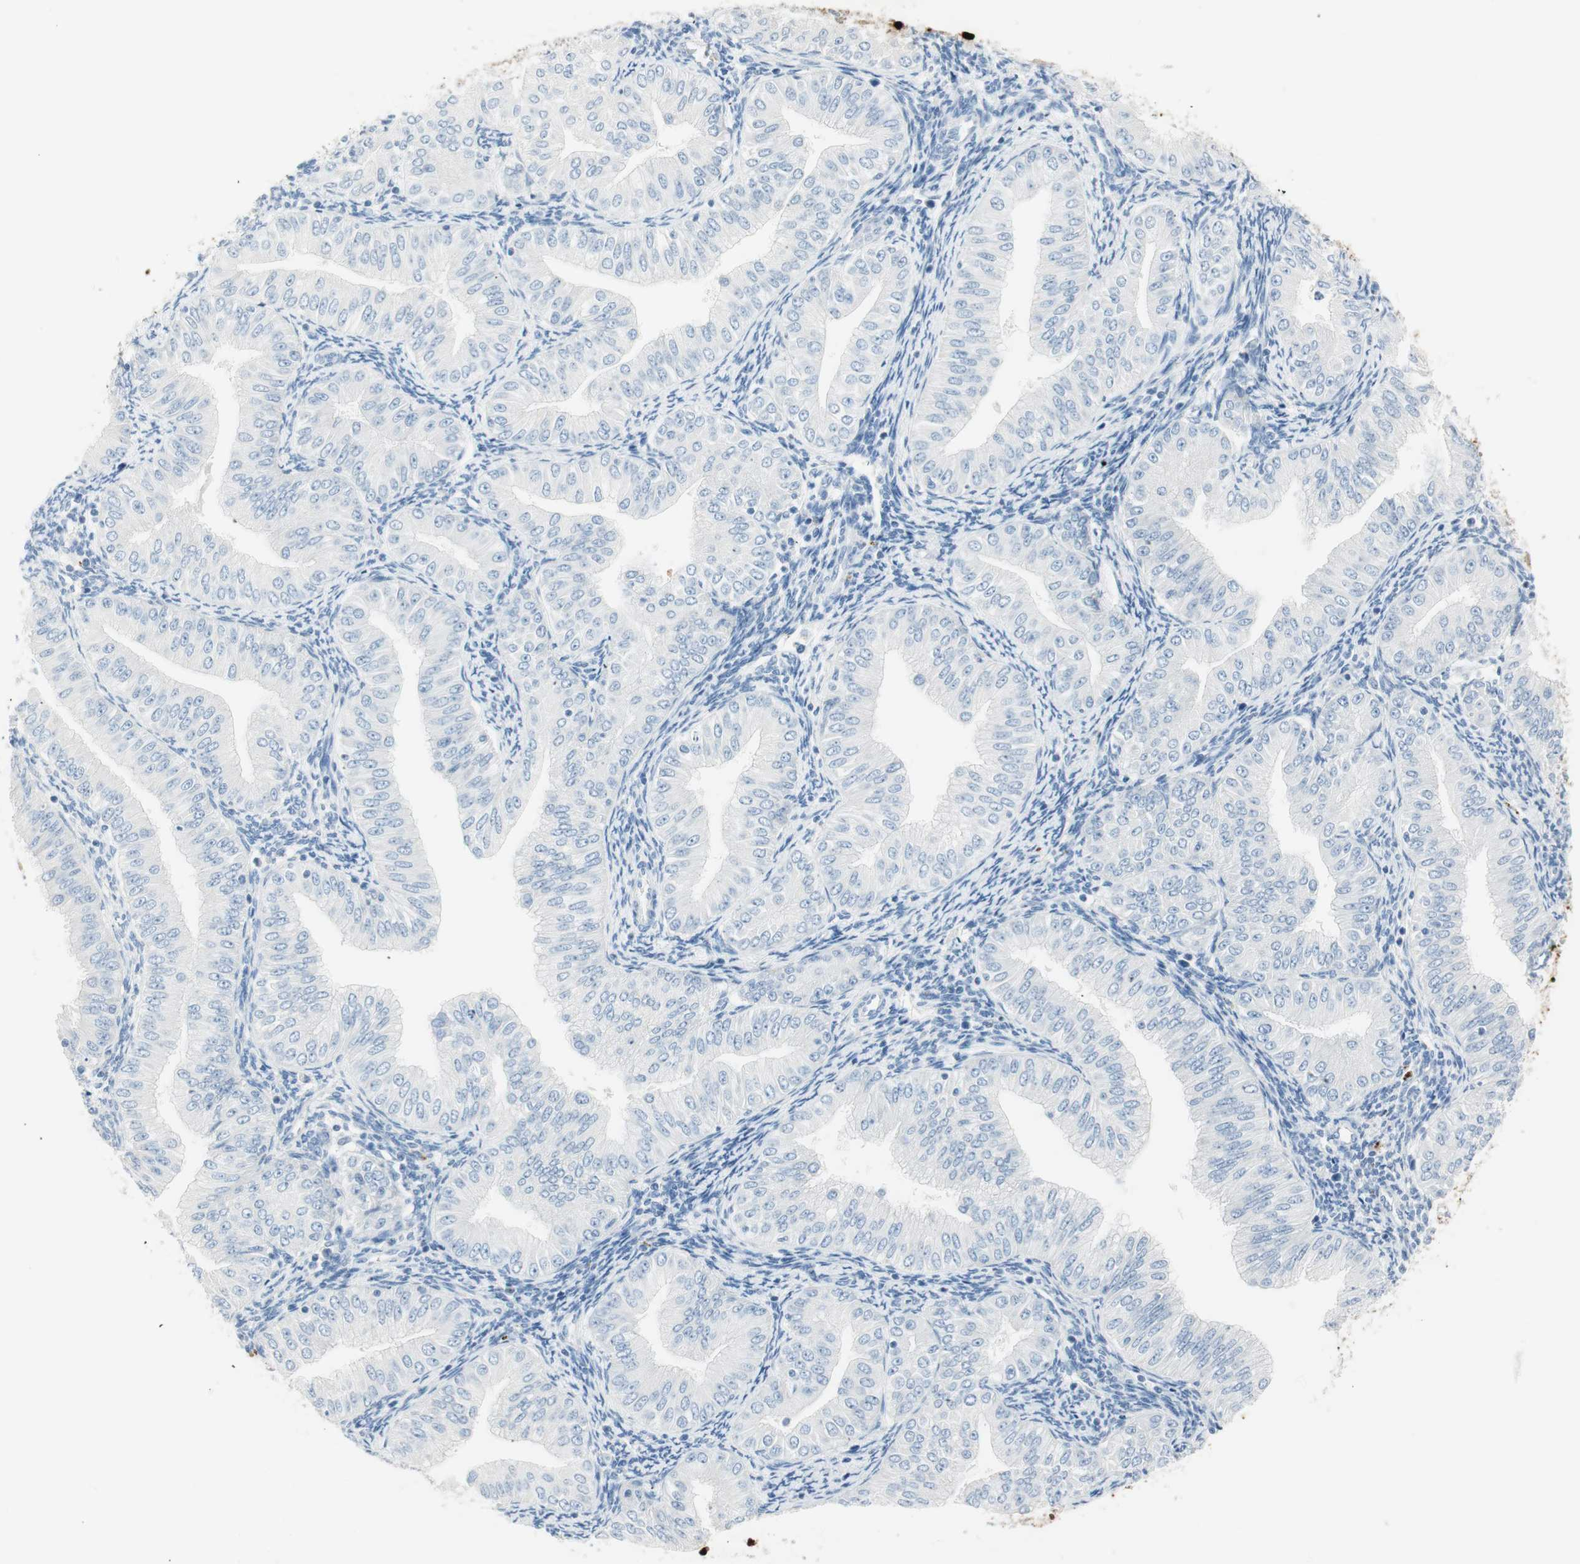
{"staining": {"intensity": "negative", "quantity": "none", "location": "none"}, "tissue": "endometrial cancer", "cell_type": "Tumor cells", "image_type": "cancer", "snomed": [{"axis": "morphology", "description": "Normal tissue, NOS"}, {"axis": "morphology", "description": "Adenocarcinoma, NOS"}, {"axis": "topography", "description": "Endometrium"}], "caption": "This is an immunohistochemistry photomicrograph of endometrial cancer (adenocarcinoma). There is no positivity in tumor cells.", "gene": "PRTN3", "patient": {"sex": "female", "age": 53}}